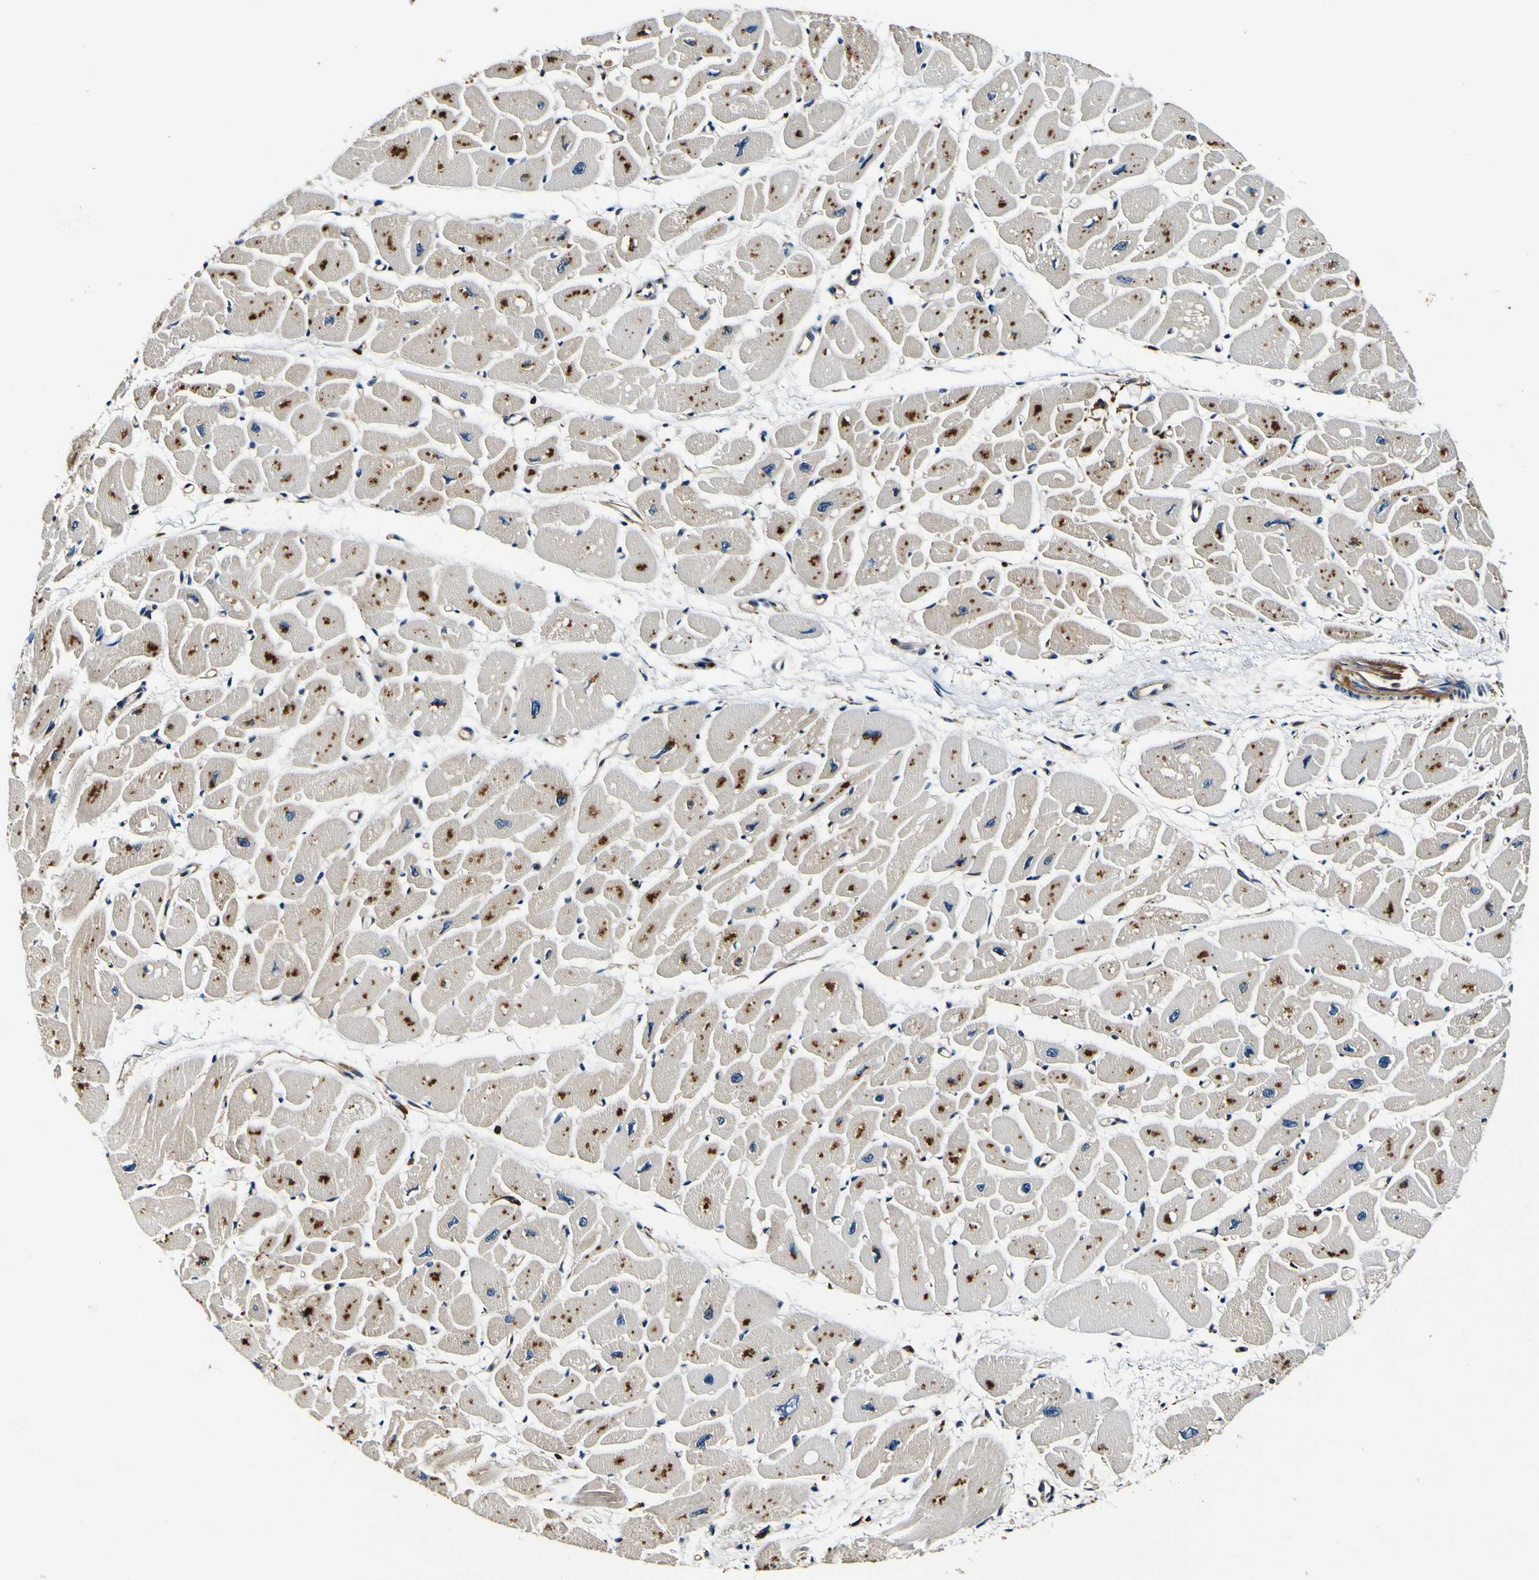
{"staining": {"intensity": "moderate", "quantity": ">75%", "location": "cytoplasmic/membranous"}, "tissue": "heart muscle", "cell_type": "Cardiomyocytes", "image_type": "normal", "snomed": [{"axis": "morphology", "description": "Normal tissue, NOS"}, {"axis": "topography", "description": "Heart"}], "caption": "The photomicrograph shows staining of benign heart muscle, revealing moderate cytoplasmic/membranous protein expression (brown color) within cardiomyocytes.", "gene": "RHOT2", "patient": {"sex": "female", "age": 54}}